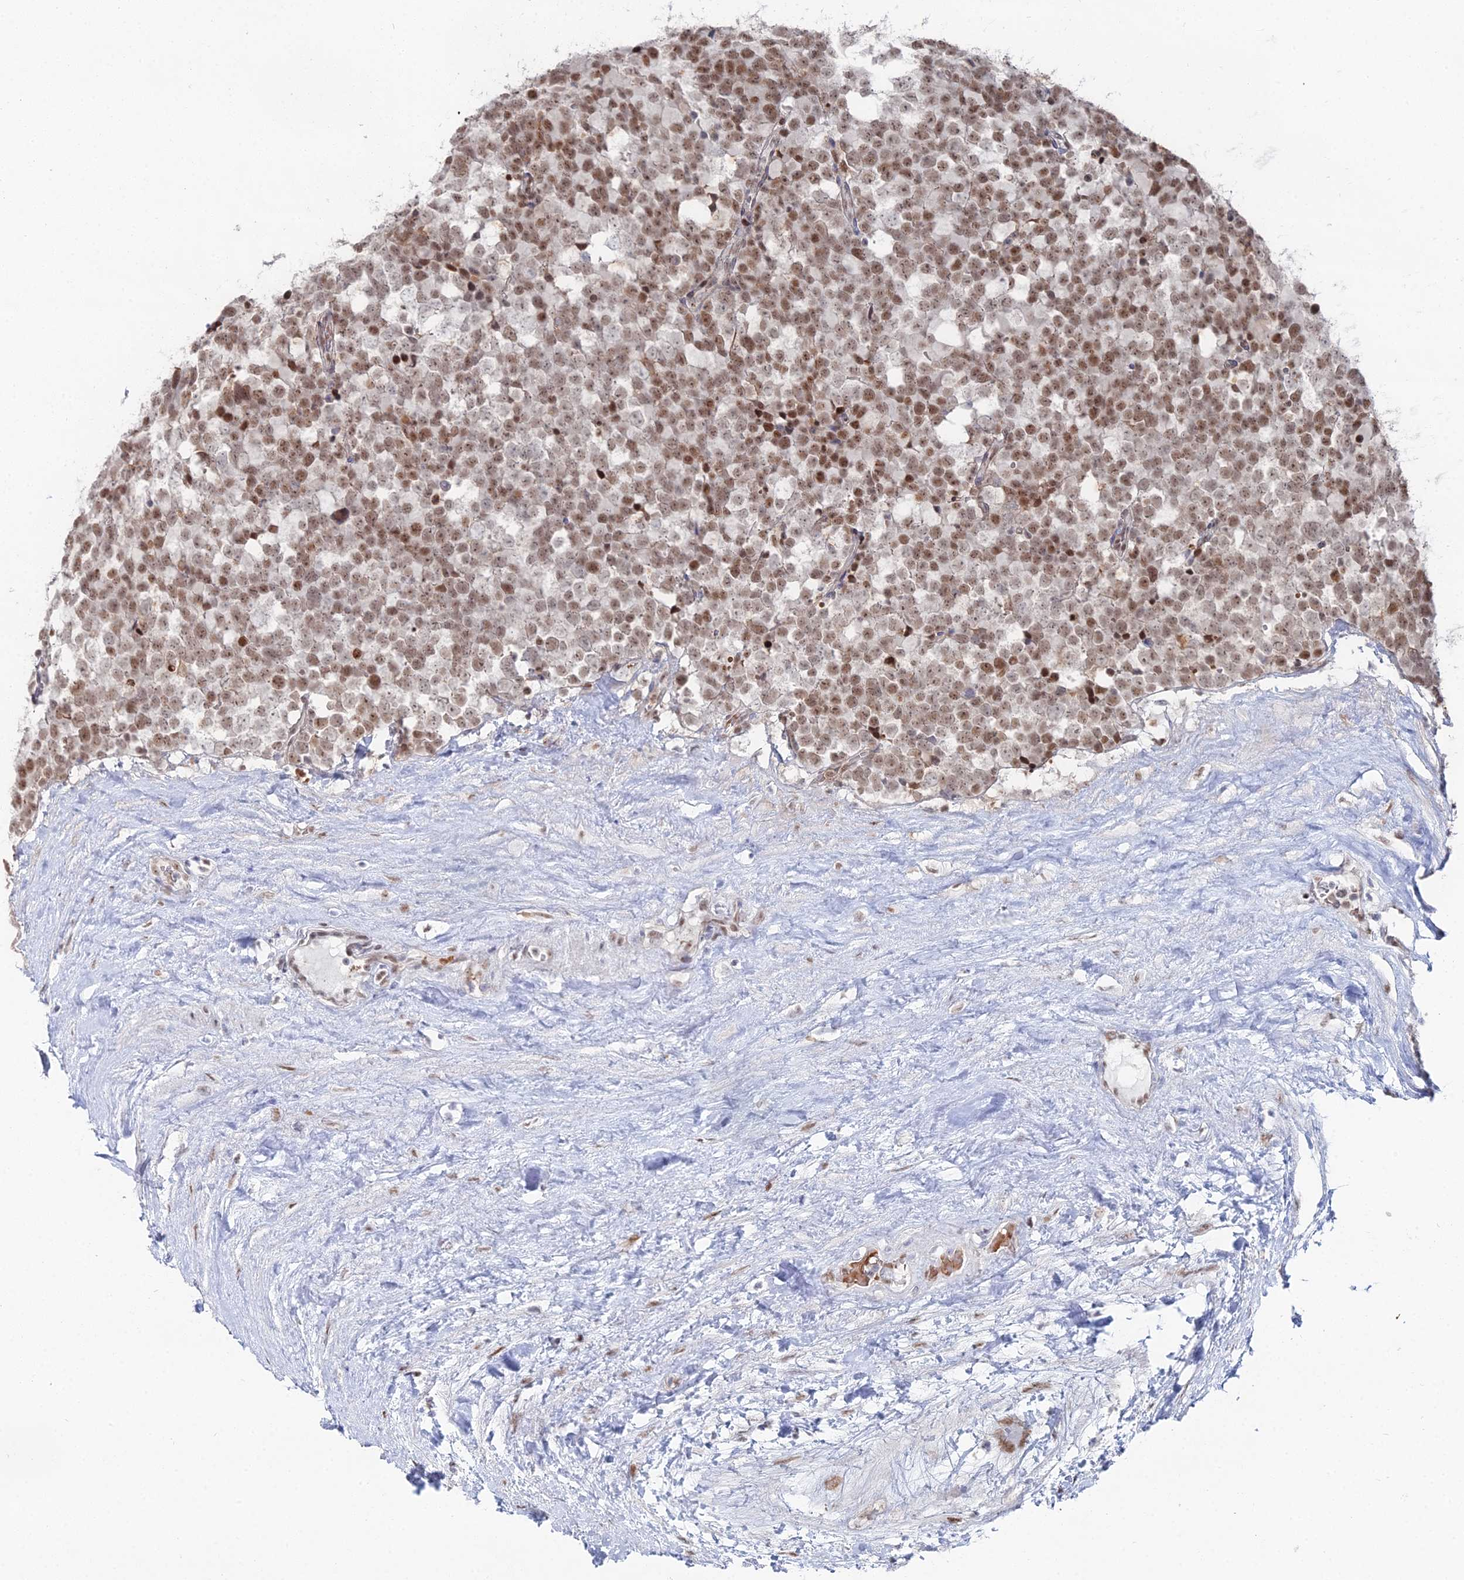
{"staining": {"intensity": "moderate", "quantity": ">75%", "location": "nuclear"}, "tissue": "testis cancer", "cell_type": "Tumor cells", "image_type": "cancer", "snomed": [{"axis": "morphology", "description": "Seminoma, NOS"}, {"axis": "topography", "description": "Testis"}], "caption": "The micrograph demonstrates staining of testis seminoma, revealing moderate nuclear protein staining (brown color) within tumor cells.", "gene": "GSC2", "patient": {"sex": "male", "age": 71}}